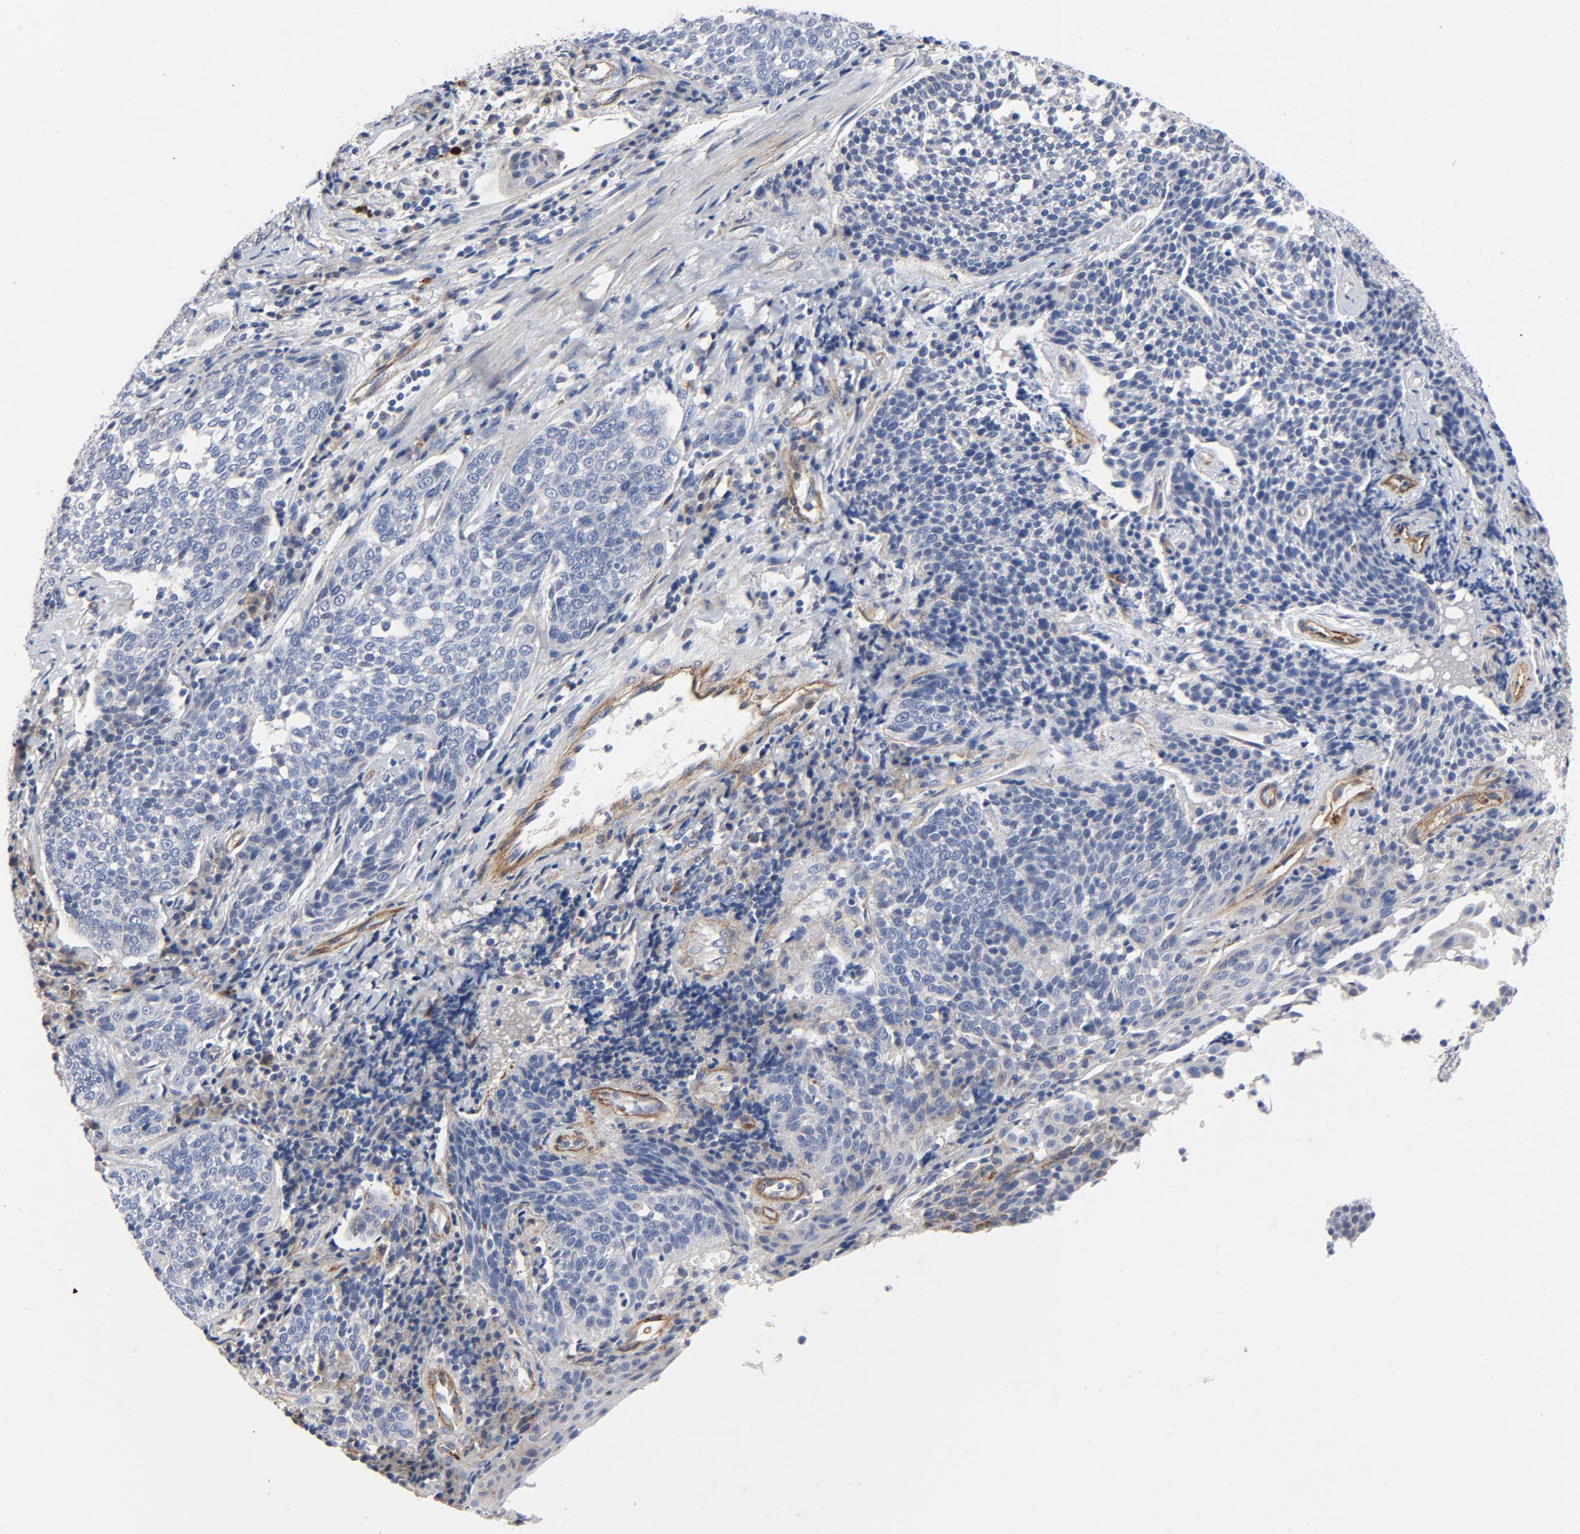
{"staining": {"intensity": "negative", "quantity": "none", "location": "none"}, "tissue": "cervical cancer", "cell_type": "Tumor cells", "image_type": "cancer", "snomed": [{"axis": "morphology", "description": "Squamous cell carcinoma, NOS"}, {"axis": "topography", "description": "Cervix"}], "caption": "Tumor cells show no significant staining in cervical cancer.", "gene": "LAMC1", "patient": {"sex": "female", "age": 34}}